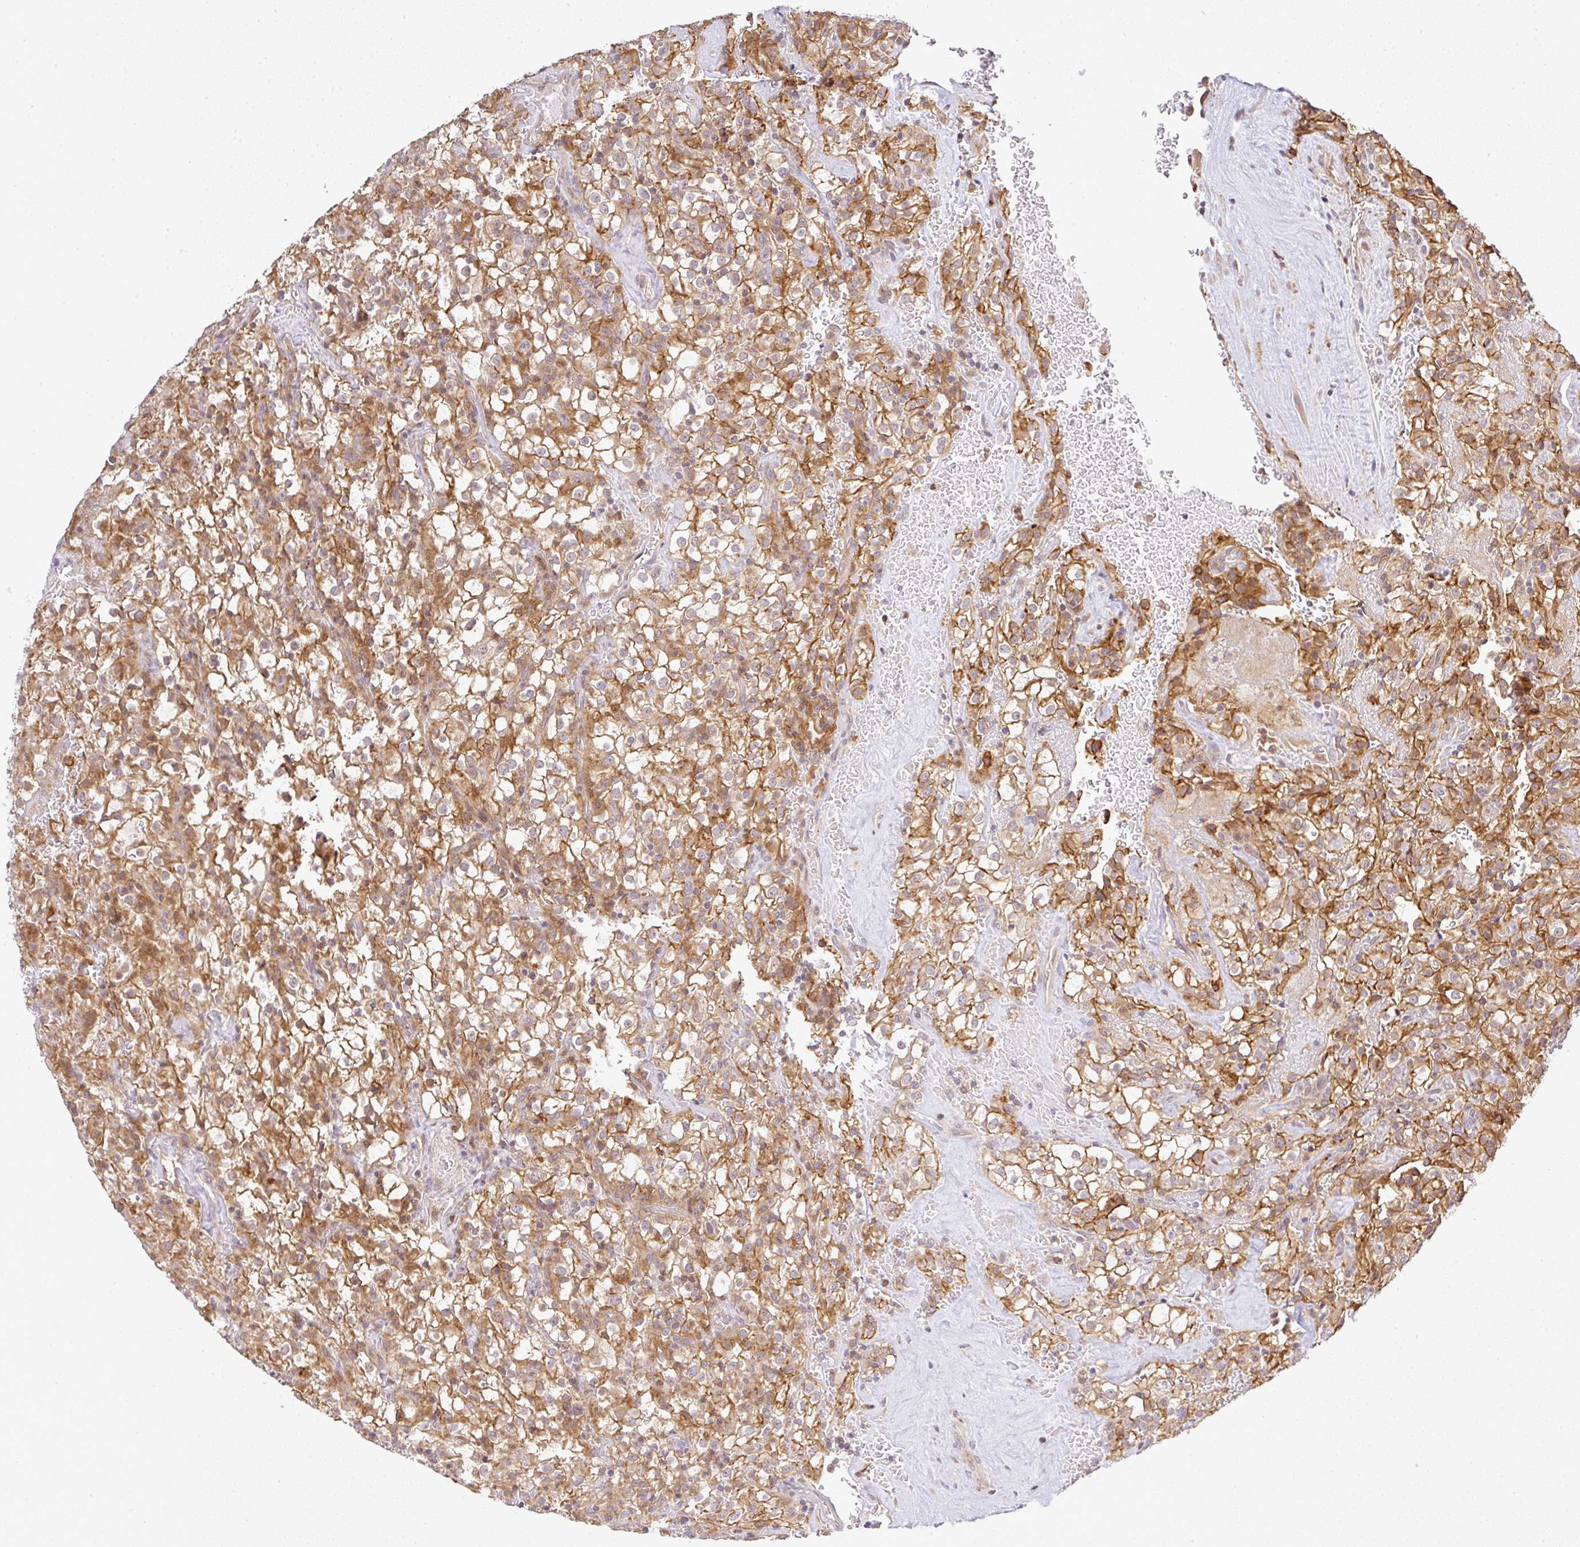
{"staining": {"intensity": "moderate", "quantity": ">75%", "location": "cytoplasmic/membranous"}, "tissue": "renal cancer", "cell_type": "Tumor cells", "image_type": "cancer", "snomed": [{"axis": "morphology", "description": "Adenocarcinoma, NOS"}, {"axis": "topography", "description": "Kidney"}], "caption": "An immunohistochemistry (IHC) image of tumor tissue is shown. Protein staining in brown labels moderate cytoplasmic/membranous positivity in renal cancer (adenocarcinoma) within tumor cells.", "gene": "FAM153A", "patient": {"sex": "female", "age": 74}}